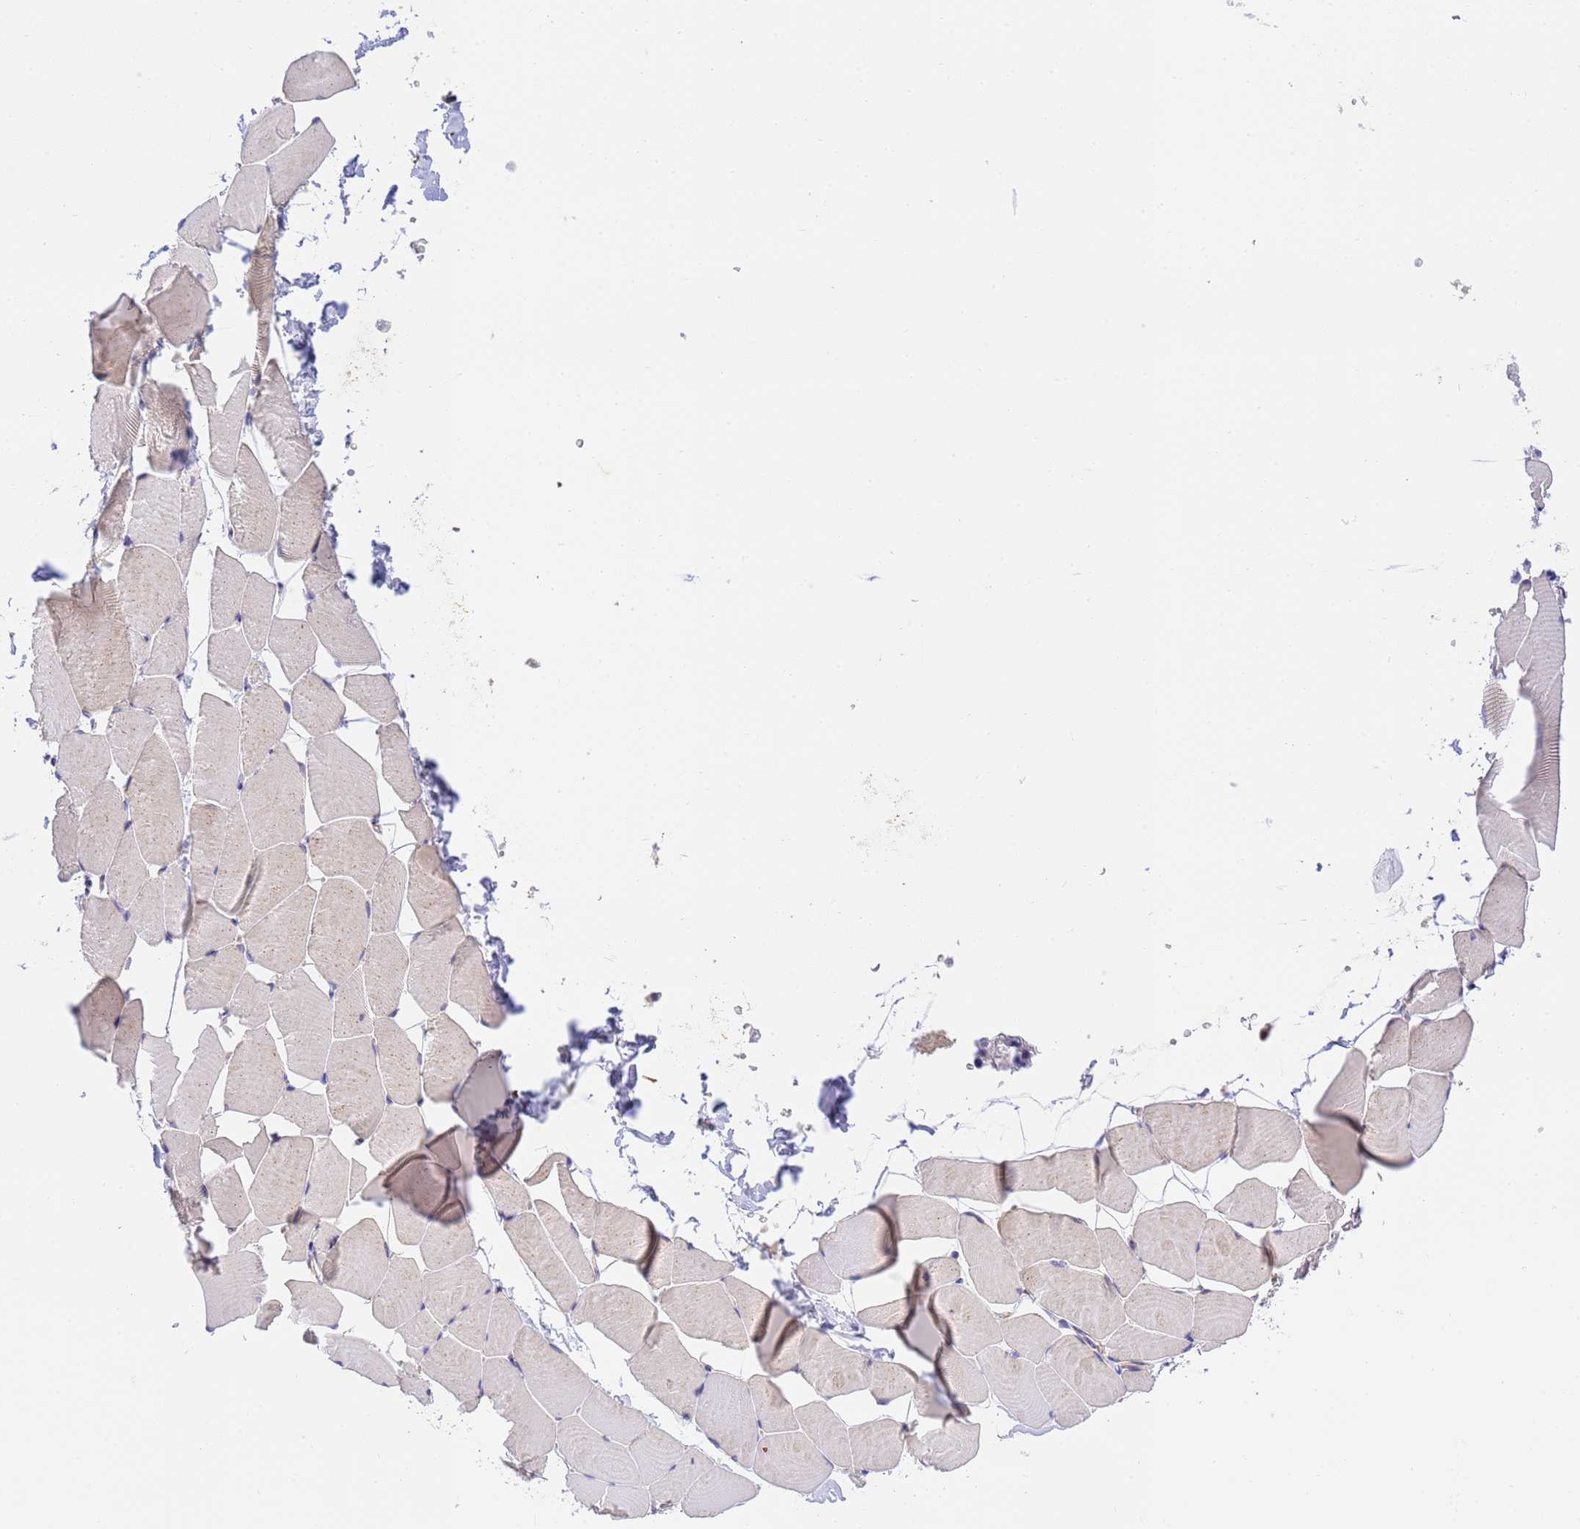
{"staining": {"intensity": "negative", "quantity": "none", "location": "none"}, "tissue": "skeletal muscle", "cell_type": "Myocytes", "image_type": "normal", "snomed": [{"axis": "morphology", "description": "Normal tissue, NOS"}, {"axis": "topography", "description": "Skeletal muscle"}], "caption": "Skeletal muscle was stained to show a protein in brown. There is no significant expression in myocytes.", "gene": "RHBDD3", "patient": {"sex": "male", "age": 25}}